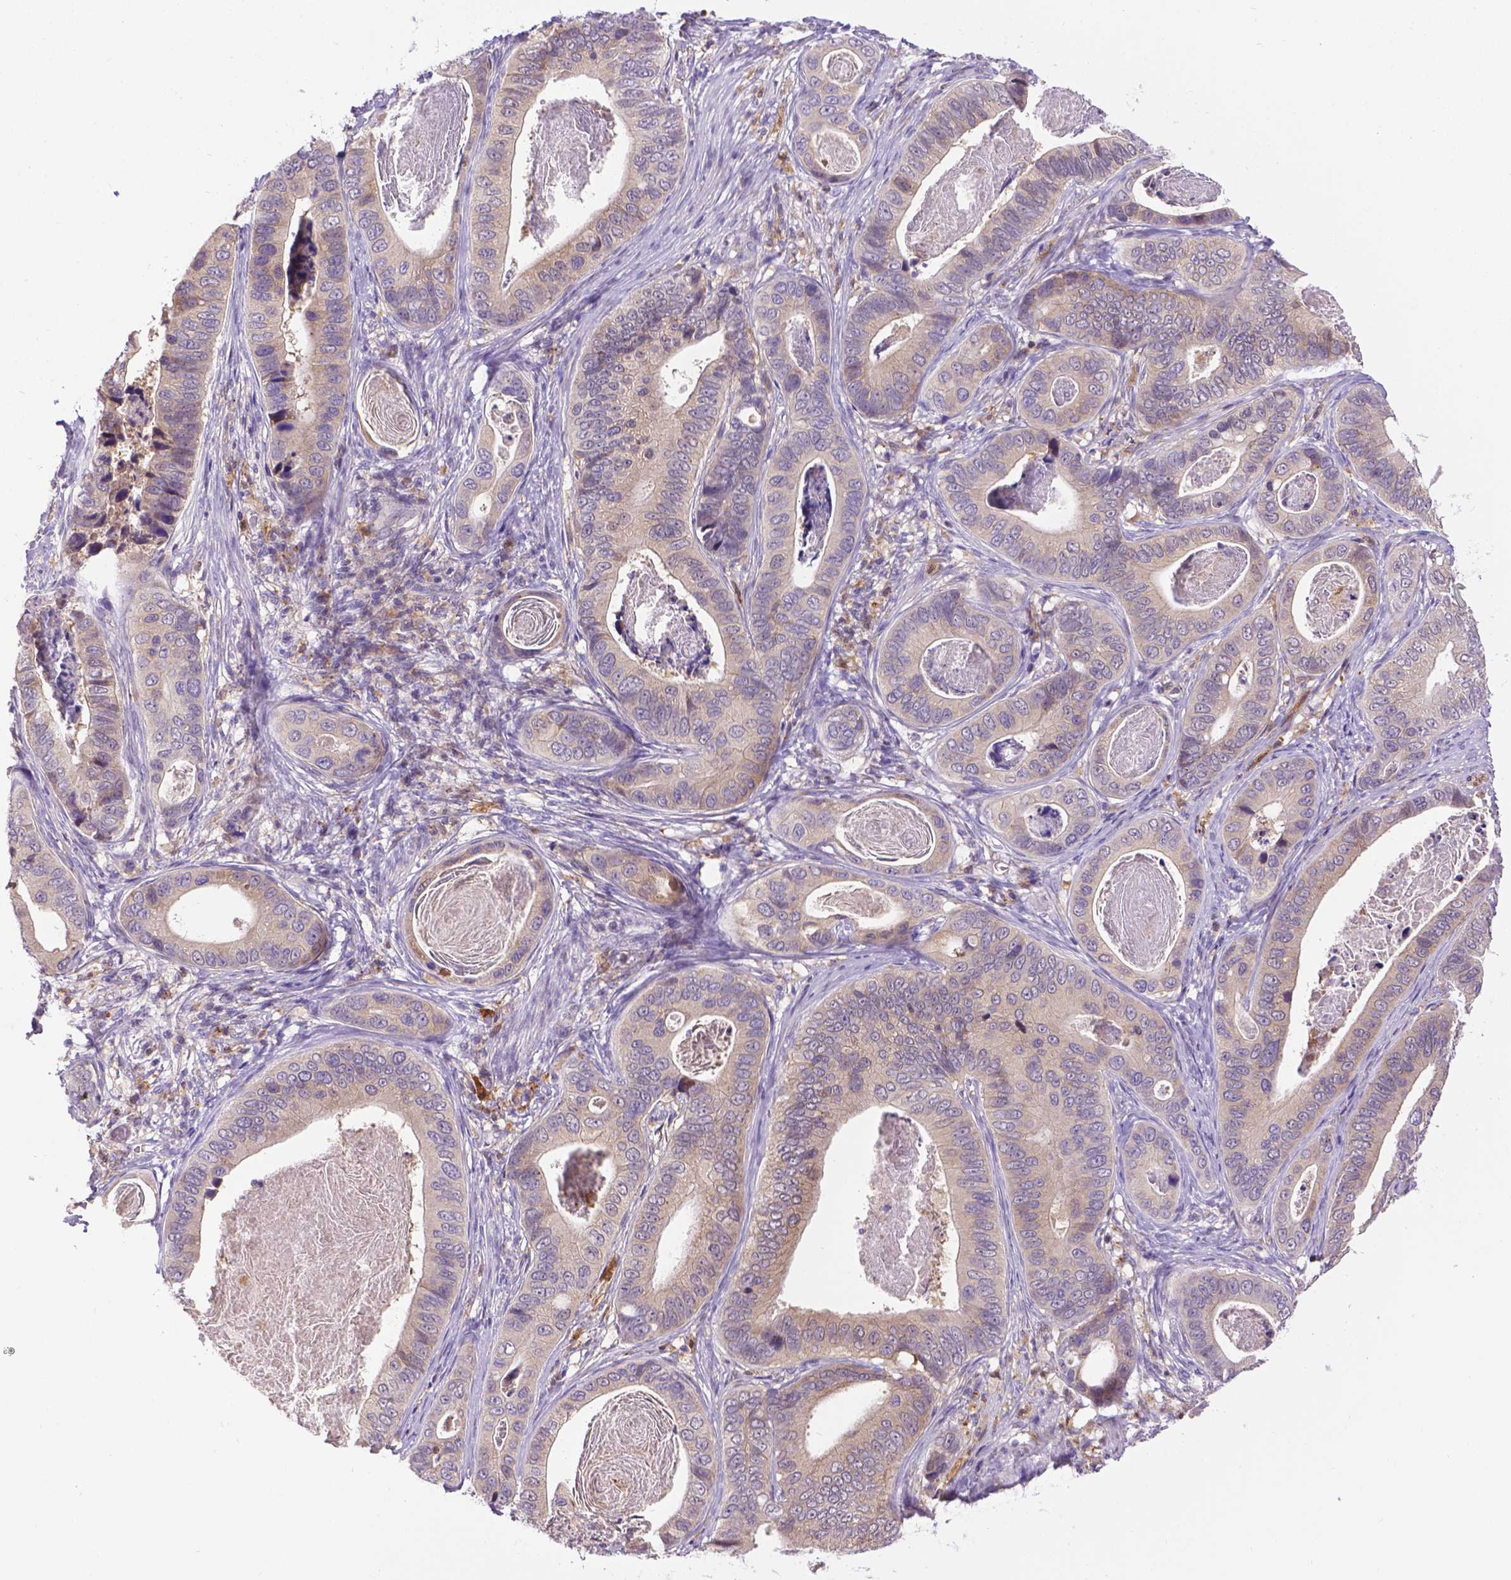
{"staining": {"intensity": "negative", "quantity": "none", "location": "none"}, "tissue": "stomach cancer", "cell_type": "Tumor cells", "image_type": "cancer", "snomed": [{"axis": "morphology", "description": "Adenocarcinoma, NOS"}, {"axis": "topography", "description": "Stomach"}], "caption": "A high-resolution micrograph shows IHC staining of stomach cancer (adenocarcinoma), which exhibits no significant expression in tumor cells. Brightfield microscopy of immunohistochemistry stained with DAB (3,3'-diaminobenzidine) (brown) and hematoxylin (blue), captured at high magnification.", "gene": "TM4SF18", "patient": {"sex": "male", "age": 84}}